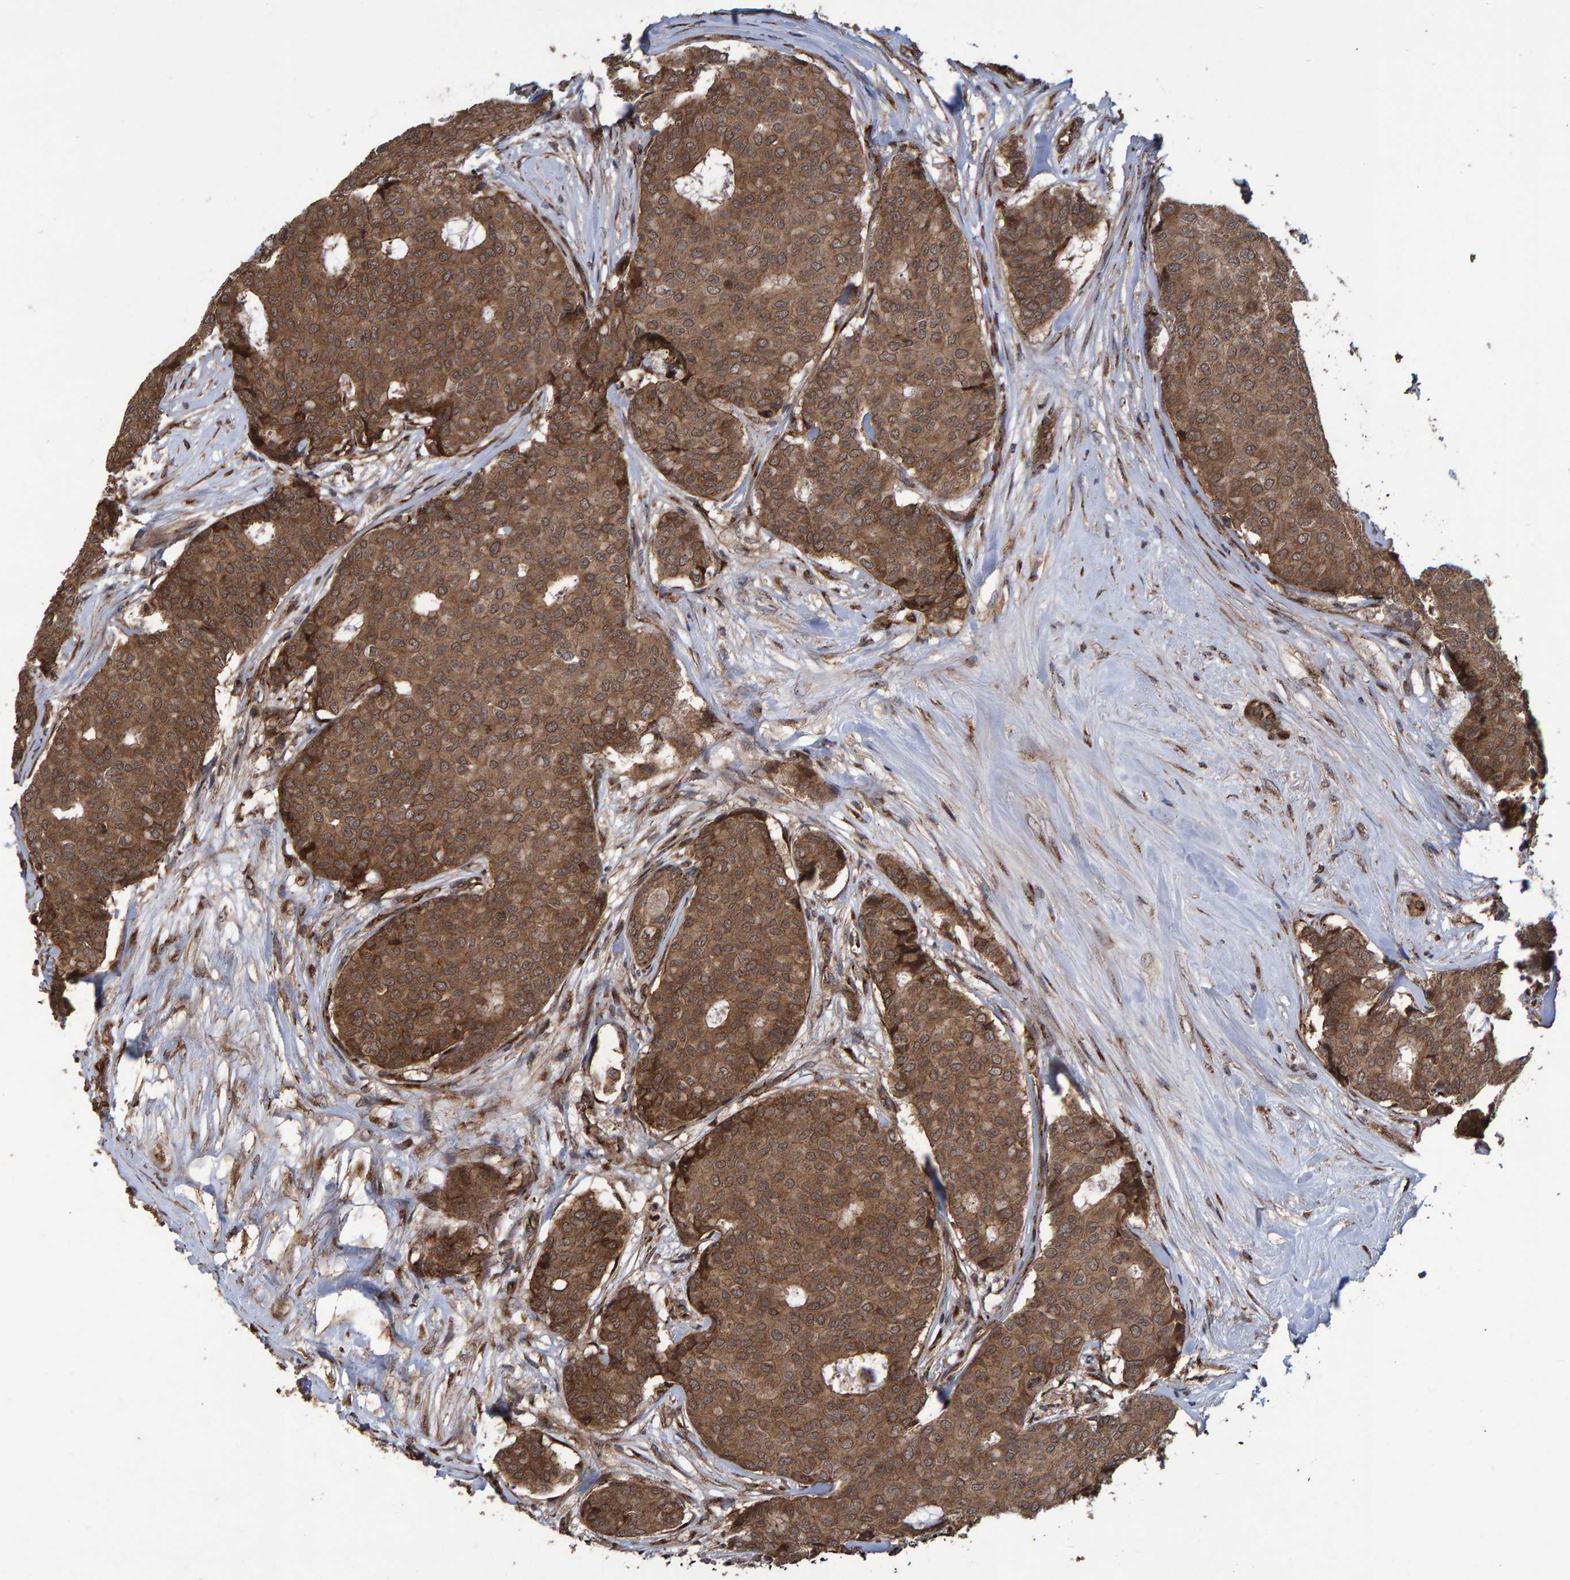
{"staining": {"intensity": "moderate", "quantity": ">75%", "location": "cytoplasmic/membranous,nuclear"}, "tissue": "breast cancer", "cell_type": "Tumor cells", "image_type": "cancer", "snomed": [{"axis": "morphology", "description": "Duct carcinoma"}, {"axis": "topography", "description": "Breast"}], "caption": "DAB (3,3'-diaminobenzidine) immunohistochemical staining of human invasive ductal carcinoma (breast) demonstrates moderate cytoplasmic/membranous and nuclear protein positivity in approximately >75% of tumor cells. (DAB IHC with brightfield microscopy, high magnification).", "gene": "TRIM68", "patient": {"sex": "female", "age": 75}}